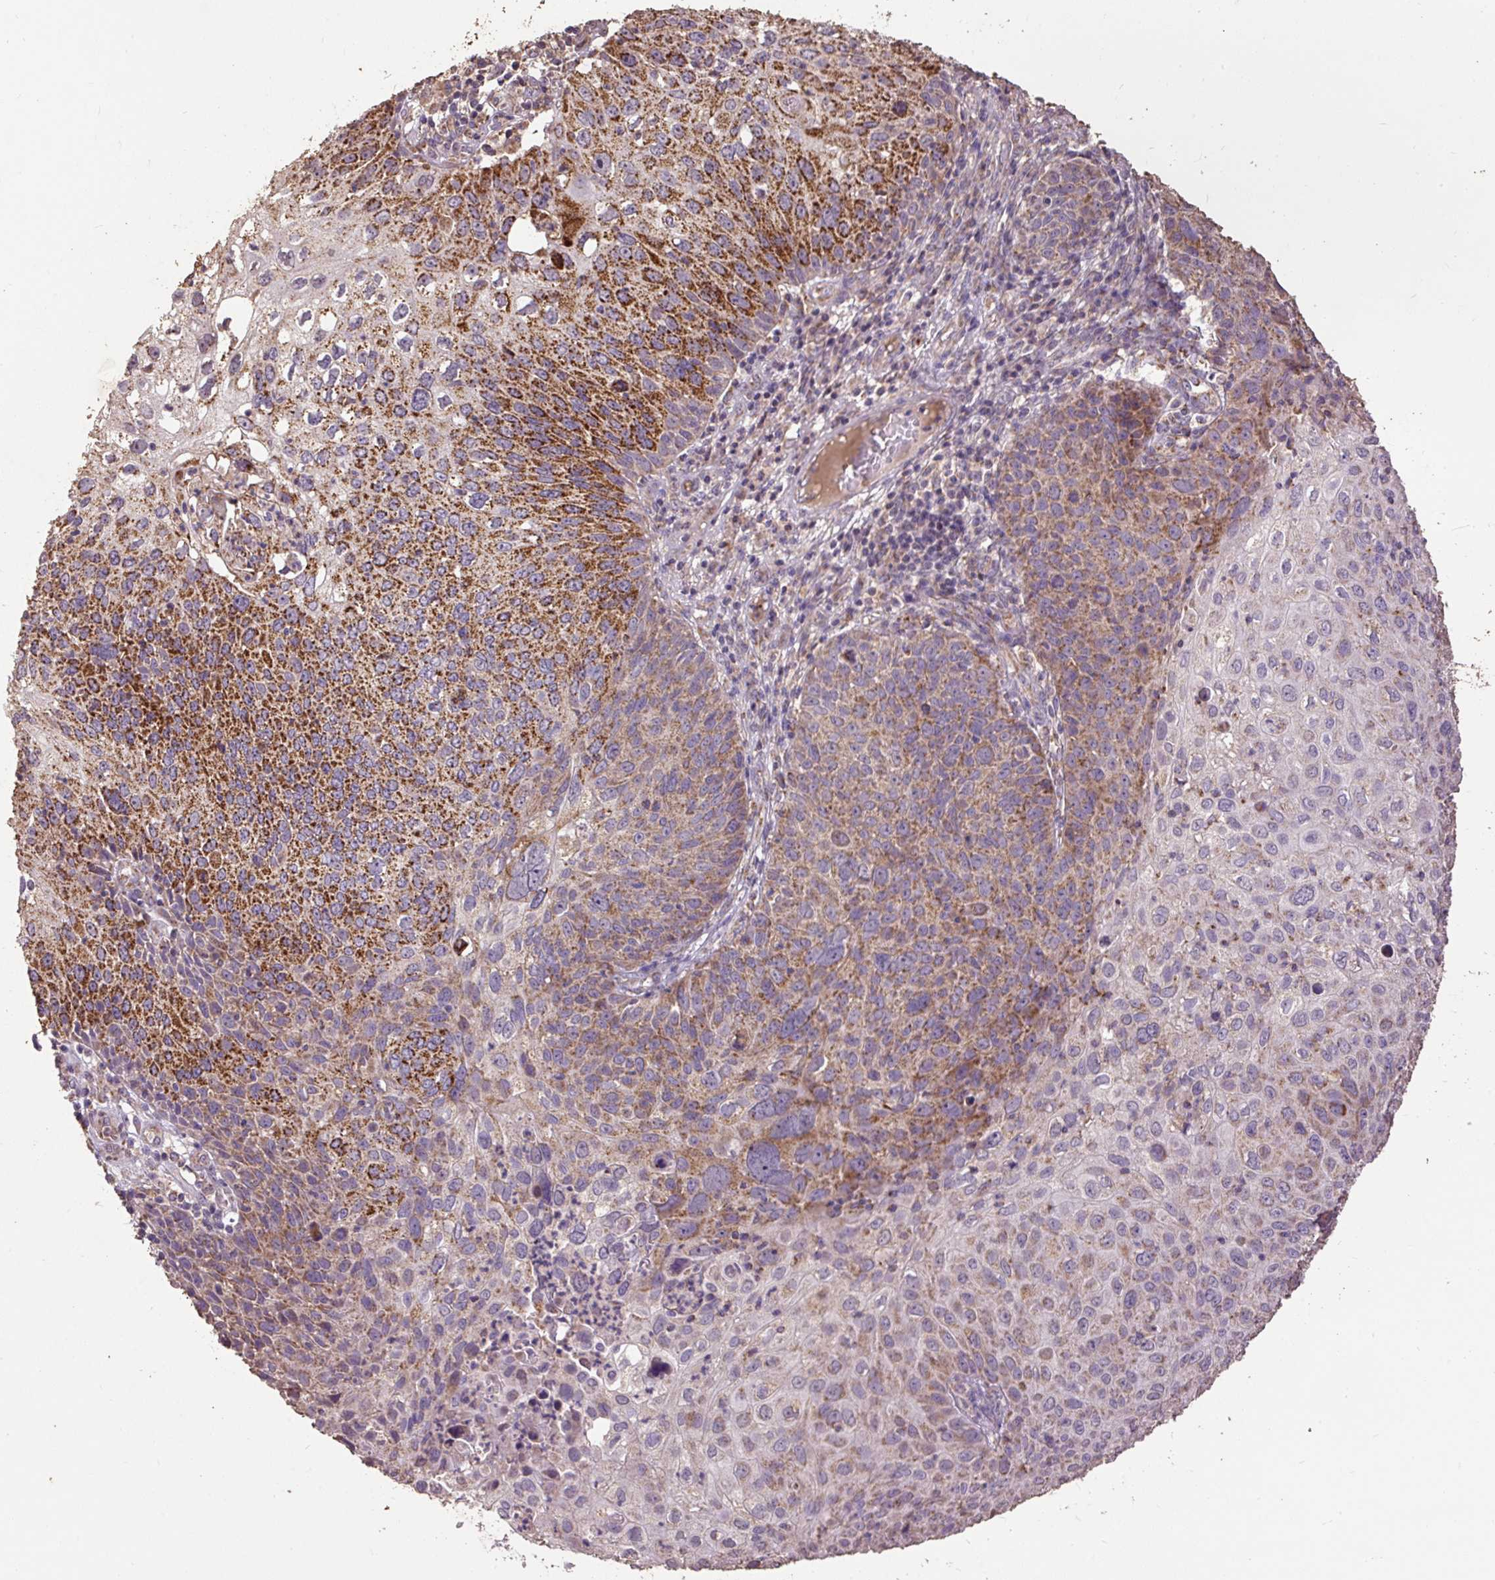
{"staining": {"intensity": "moderate", "quantity": ">75%", "location": "cytoplasmic/membranous"}, "tissue": "skin cancer", "cell_type": "Tumor cells", "image_type": "cancer", "snomed": [{"axis": "morphology", "description": "Squamous cell carcinoma, NOS"}, {"axis": "topography", "description": "Skin"}], "caption": "Protein expression analysis of human skin cancer reveals moderate cytoplasmic/membranous expression in about >75% of tumor cells.", "gene": "TOMM40", "patient": {"sex": "male", "age": 87}}